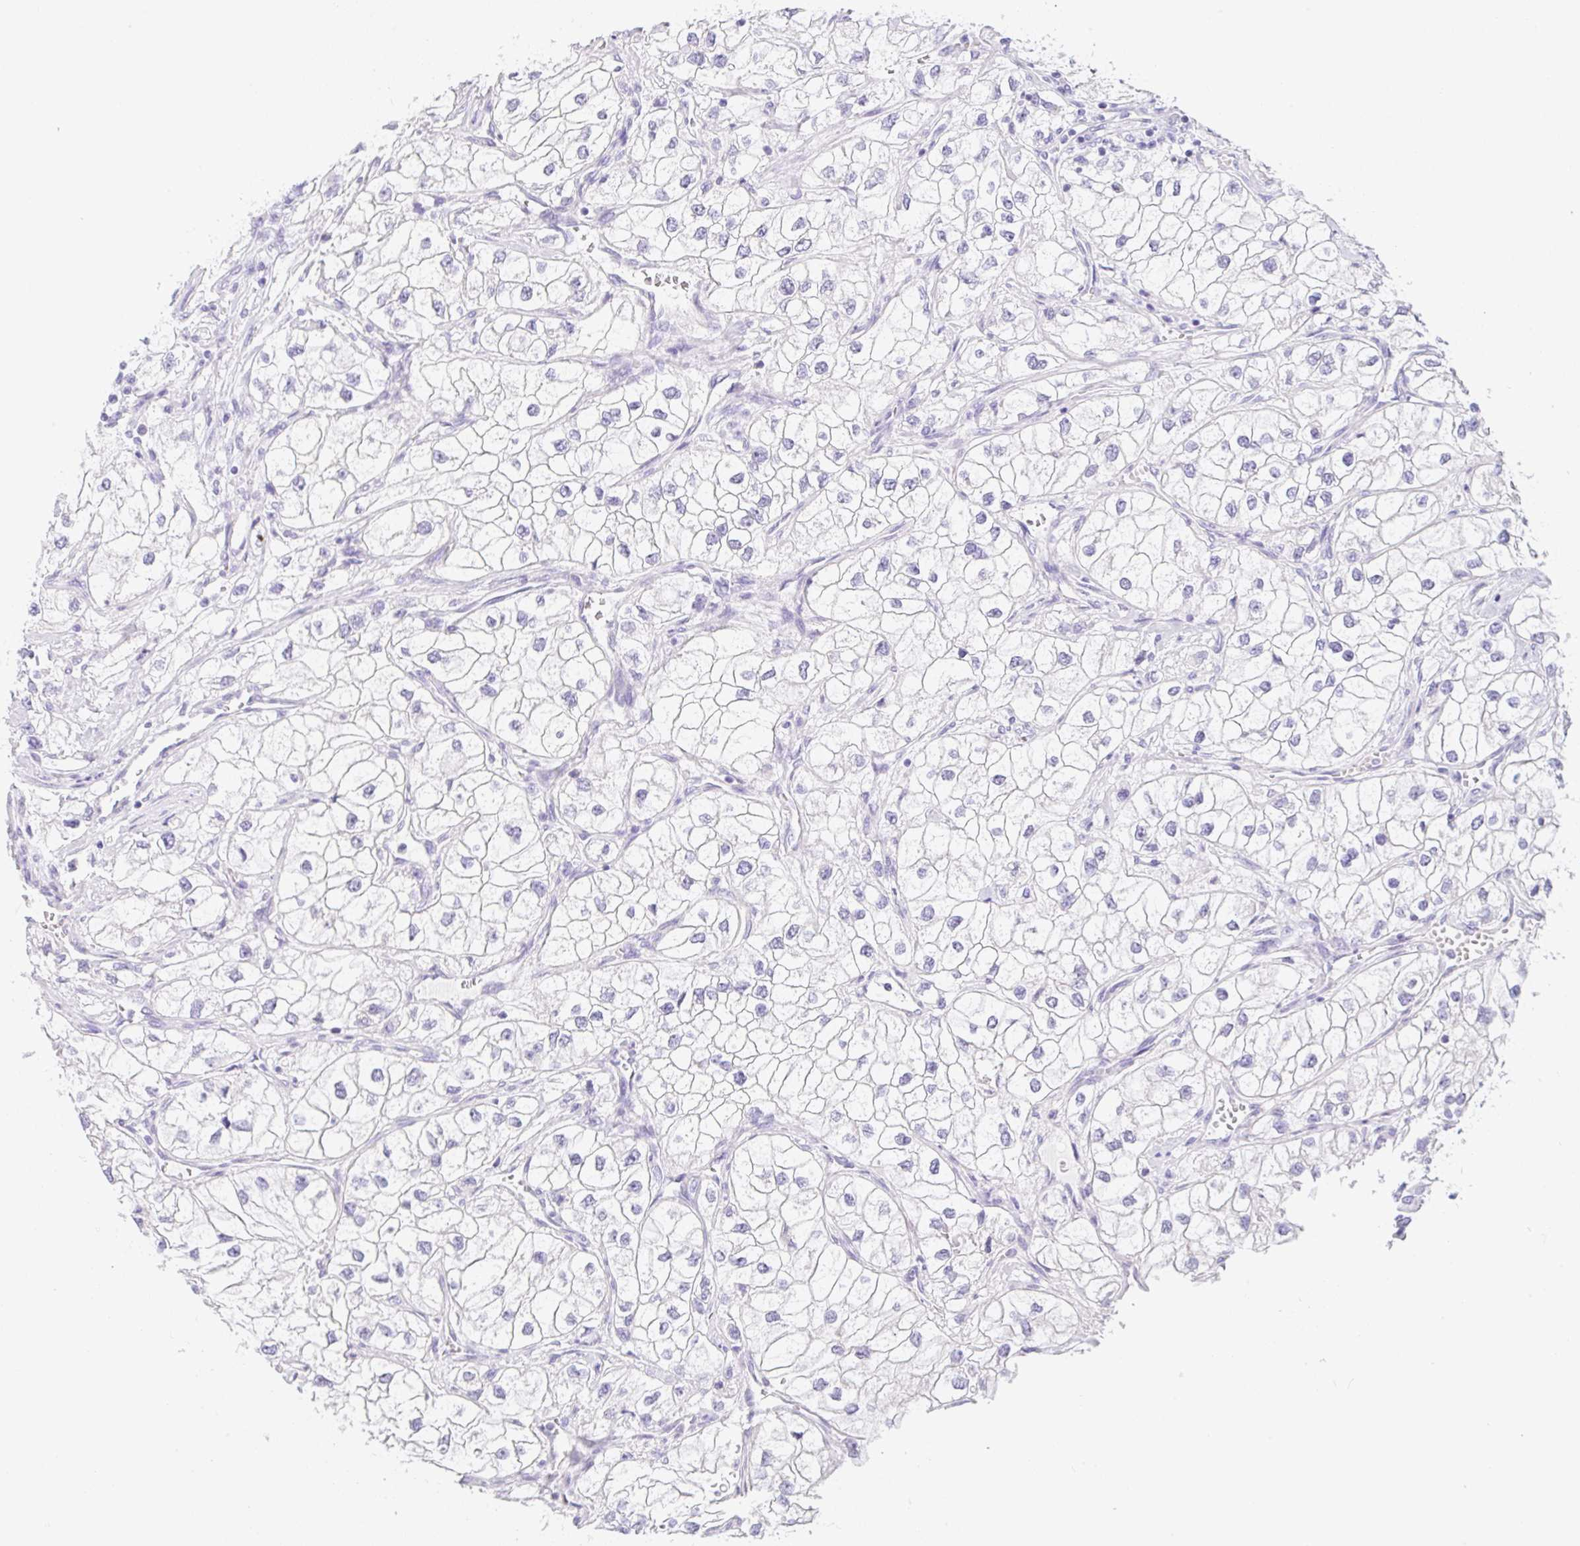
{"staining": {"intensity": "negative", "quantity": "none", "location": "none"}, "tissue": "renal cancer", "cell_type": "Tumor cells", "image_type": "cancer", "snomed": [{"axis": "morphology", "description": "Adenocarcinoma, NOS"}, {"axis": "topography", "description": "Kidney"}], "caption": "Renal cancer stained for a protein using IHC demonstrates no staining tumor cells.", "gene": "KLK8", "patient": {"sex": "male", "age": 59}}